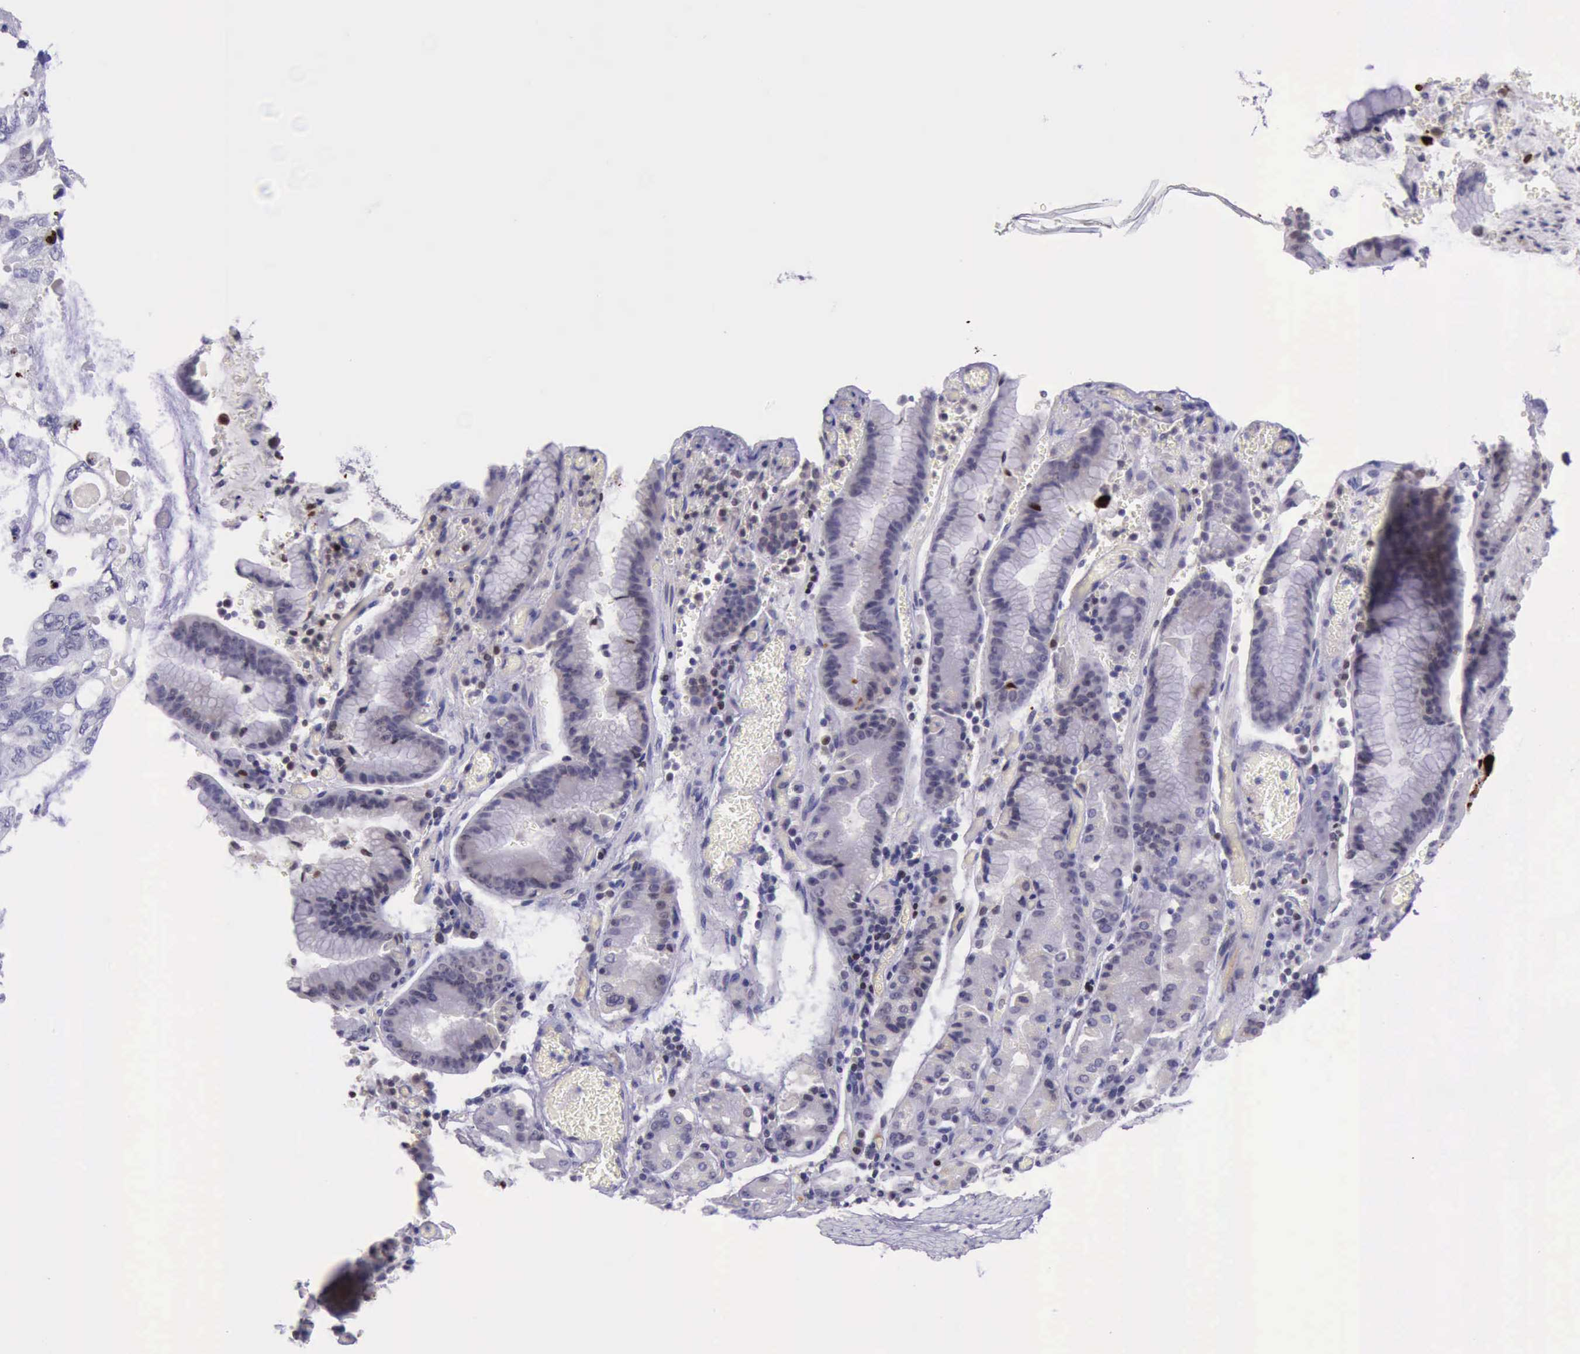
{"staining": {"intensity": "strong", "quantity": "<25%", "location": "nuclear"}, "tissue": "stomach cancer", "cell_type": "Tumor cells", "image_type": "cancer", "snomed": [{"axis": "morphology", "description": "Adenocarcinoma, NOS"}, {"axis": "topography", "description": "Stomach, upper"}], "caption": "Immunohistochemical staining of stomach adenocarcinoma displays medium levels of strong nuclear expression in approximately <25% of tumor cells.", "gene": "PARP1", "patient": {"sex": "male", "age": 71}}